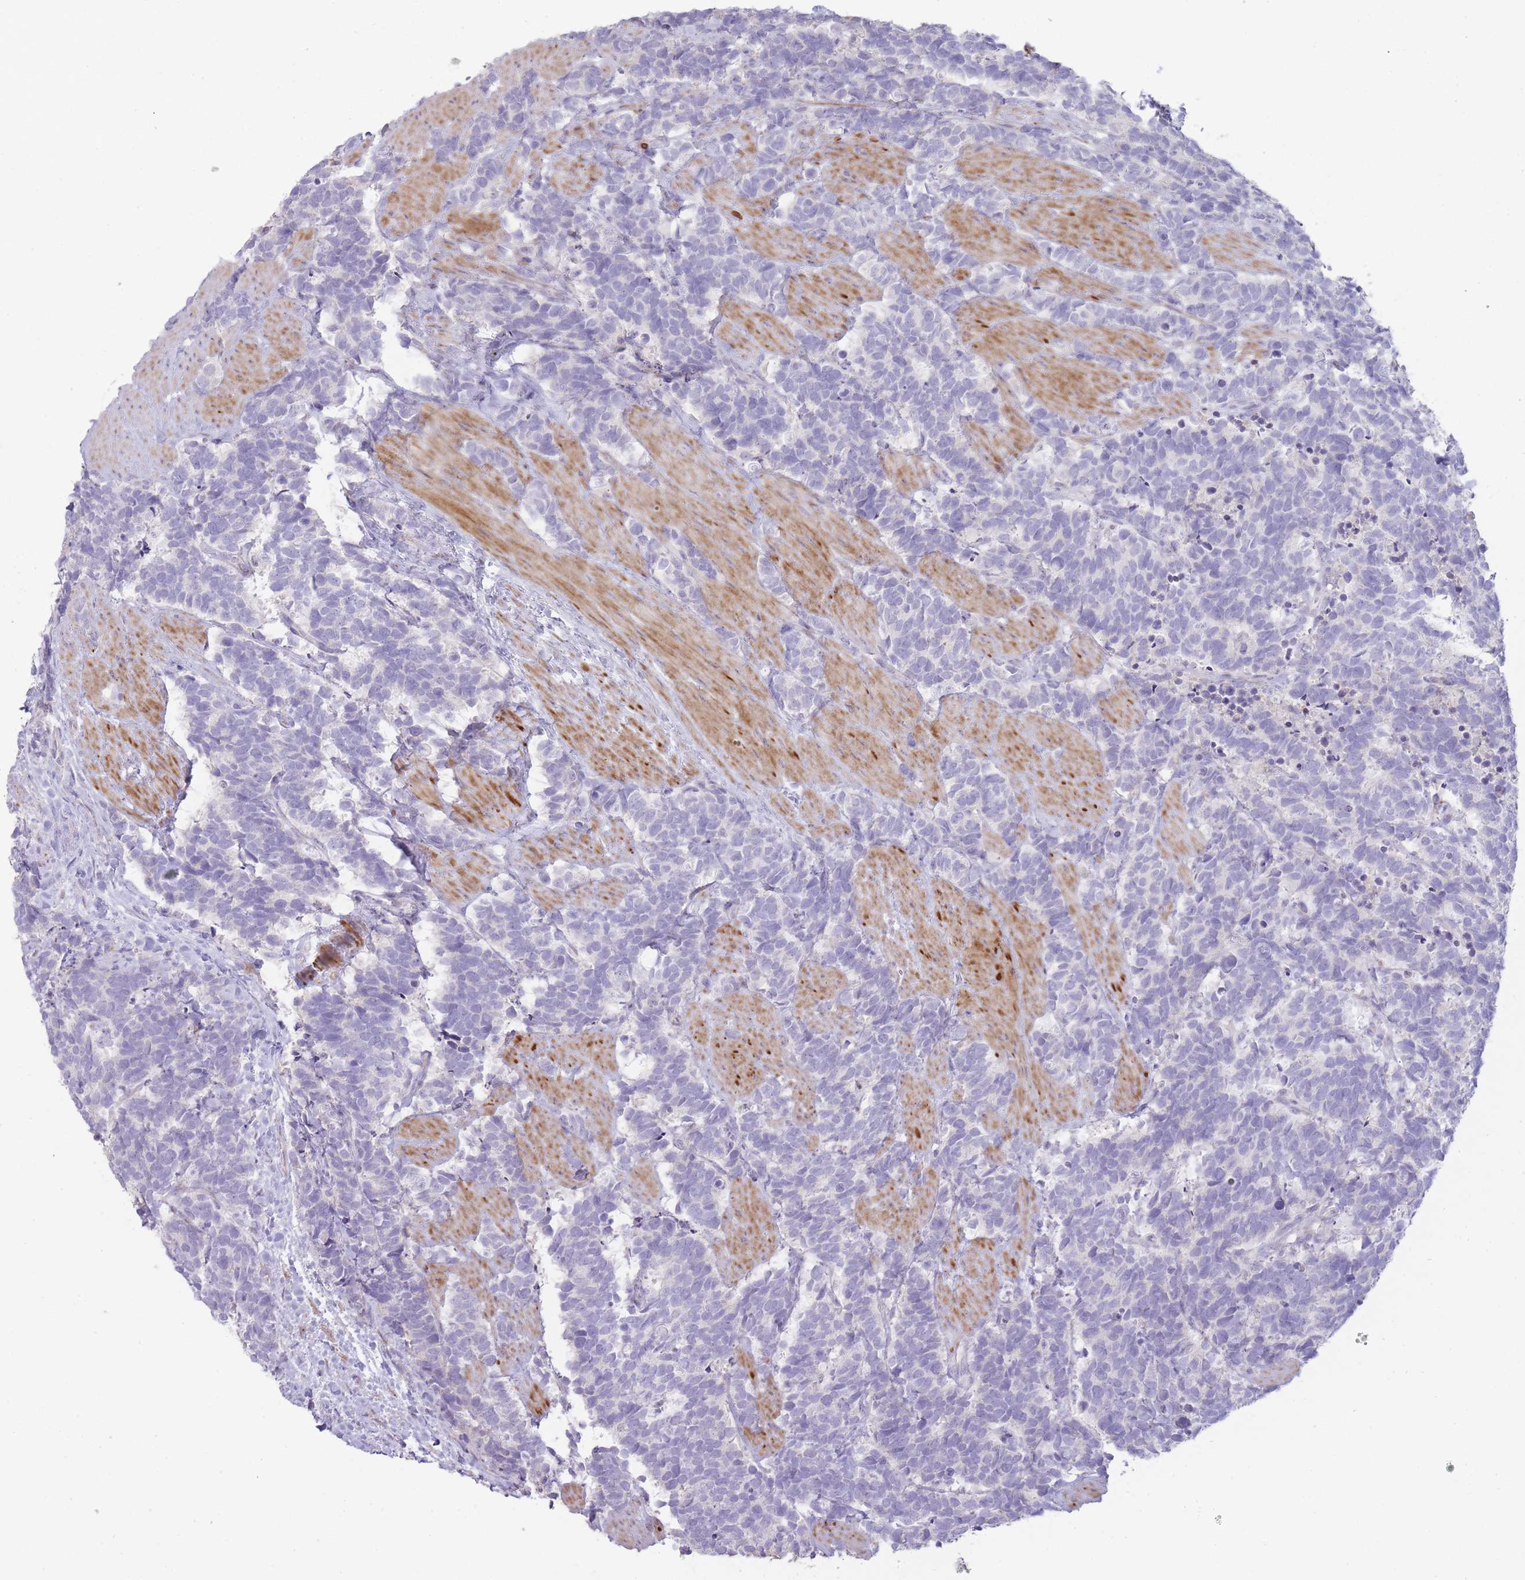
{"staining": {"intensity": "negative", "quantity": "none", "location": "none"}, "tissue": "carcinoid", "cell_type": "Tumor cells", "image_type": "cancer", "snomed": [{"axis": "morphology", "description": "Carcinoma, NOS"}, {"axis": "morphology", "description": "Carcinoid, malignant, NOS"}, {"axis": "topography", "description": "Prostate"}], "caption": "The histopathology image displays no significant staining in tumor cells of malignant carcinoid.", "gene": "PPP3R2", "patient": {"sex": "male", "age": 57}}